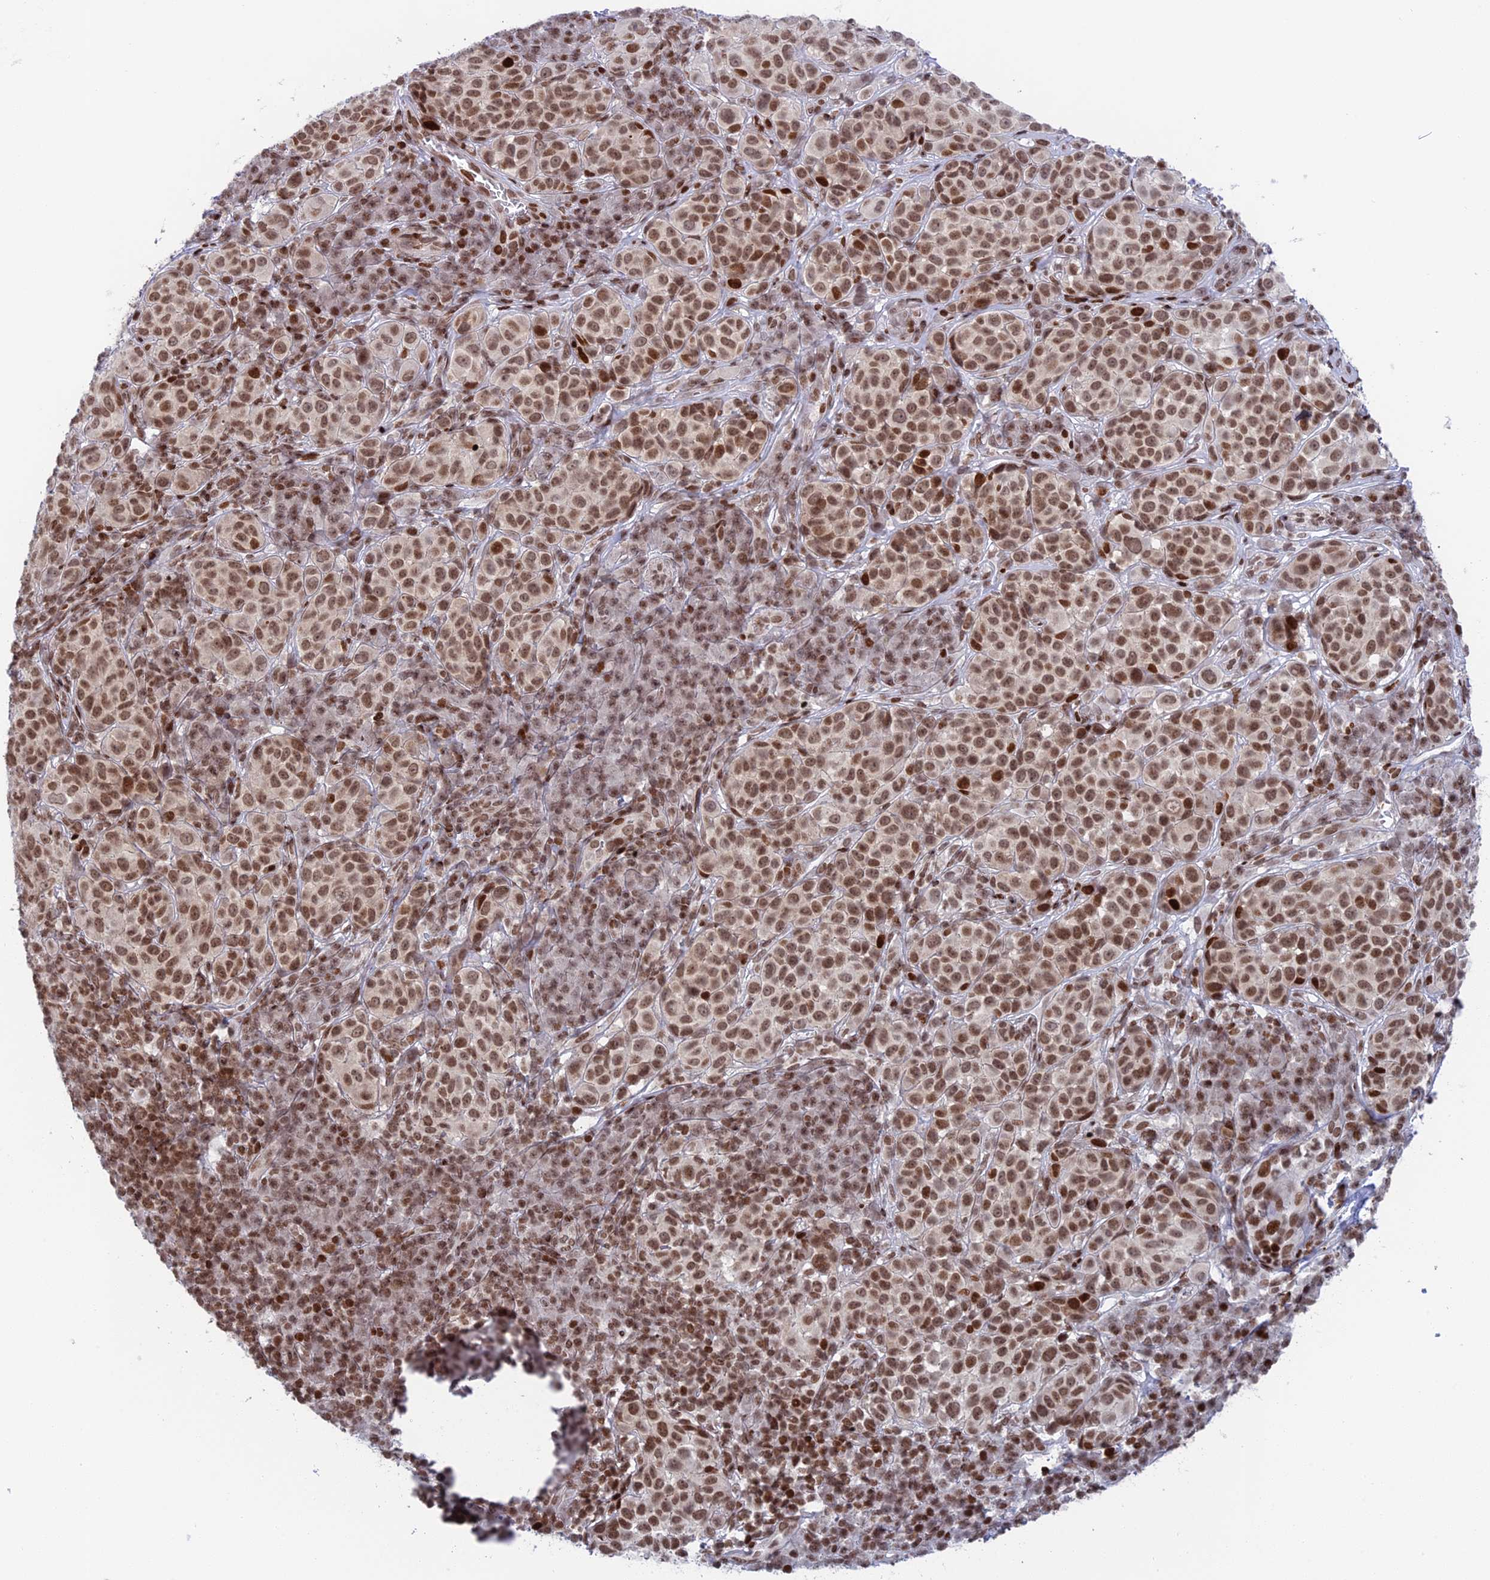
{"staining": {"intensity": "moderate", "quantity": ">75%", "location": "nuclear"}, "tissue": "melanoma", "cell_type": "Tumor cells", "image_type": "cancer", "snomed": [{"axis": "morphology", "description": "Malignant melanoma, NOS"}, {"axis": "topography", "description": "Skin"}], "caption": "IHC (DAB (3,3'-diaminobenzidine)) staining of malignant melanoma reveals moderate nuclear protein expression in about >75% of tumor cells.", "gene": "RPAP1", "patient": {"sex": "male", "age": 38}}